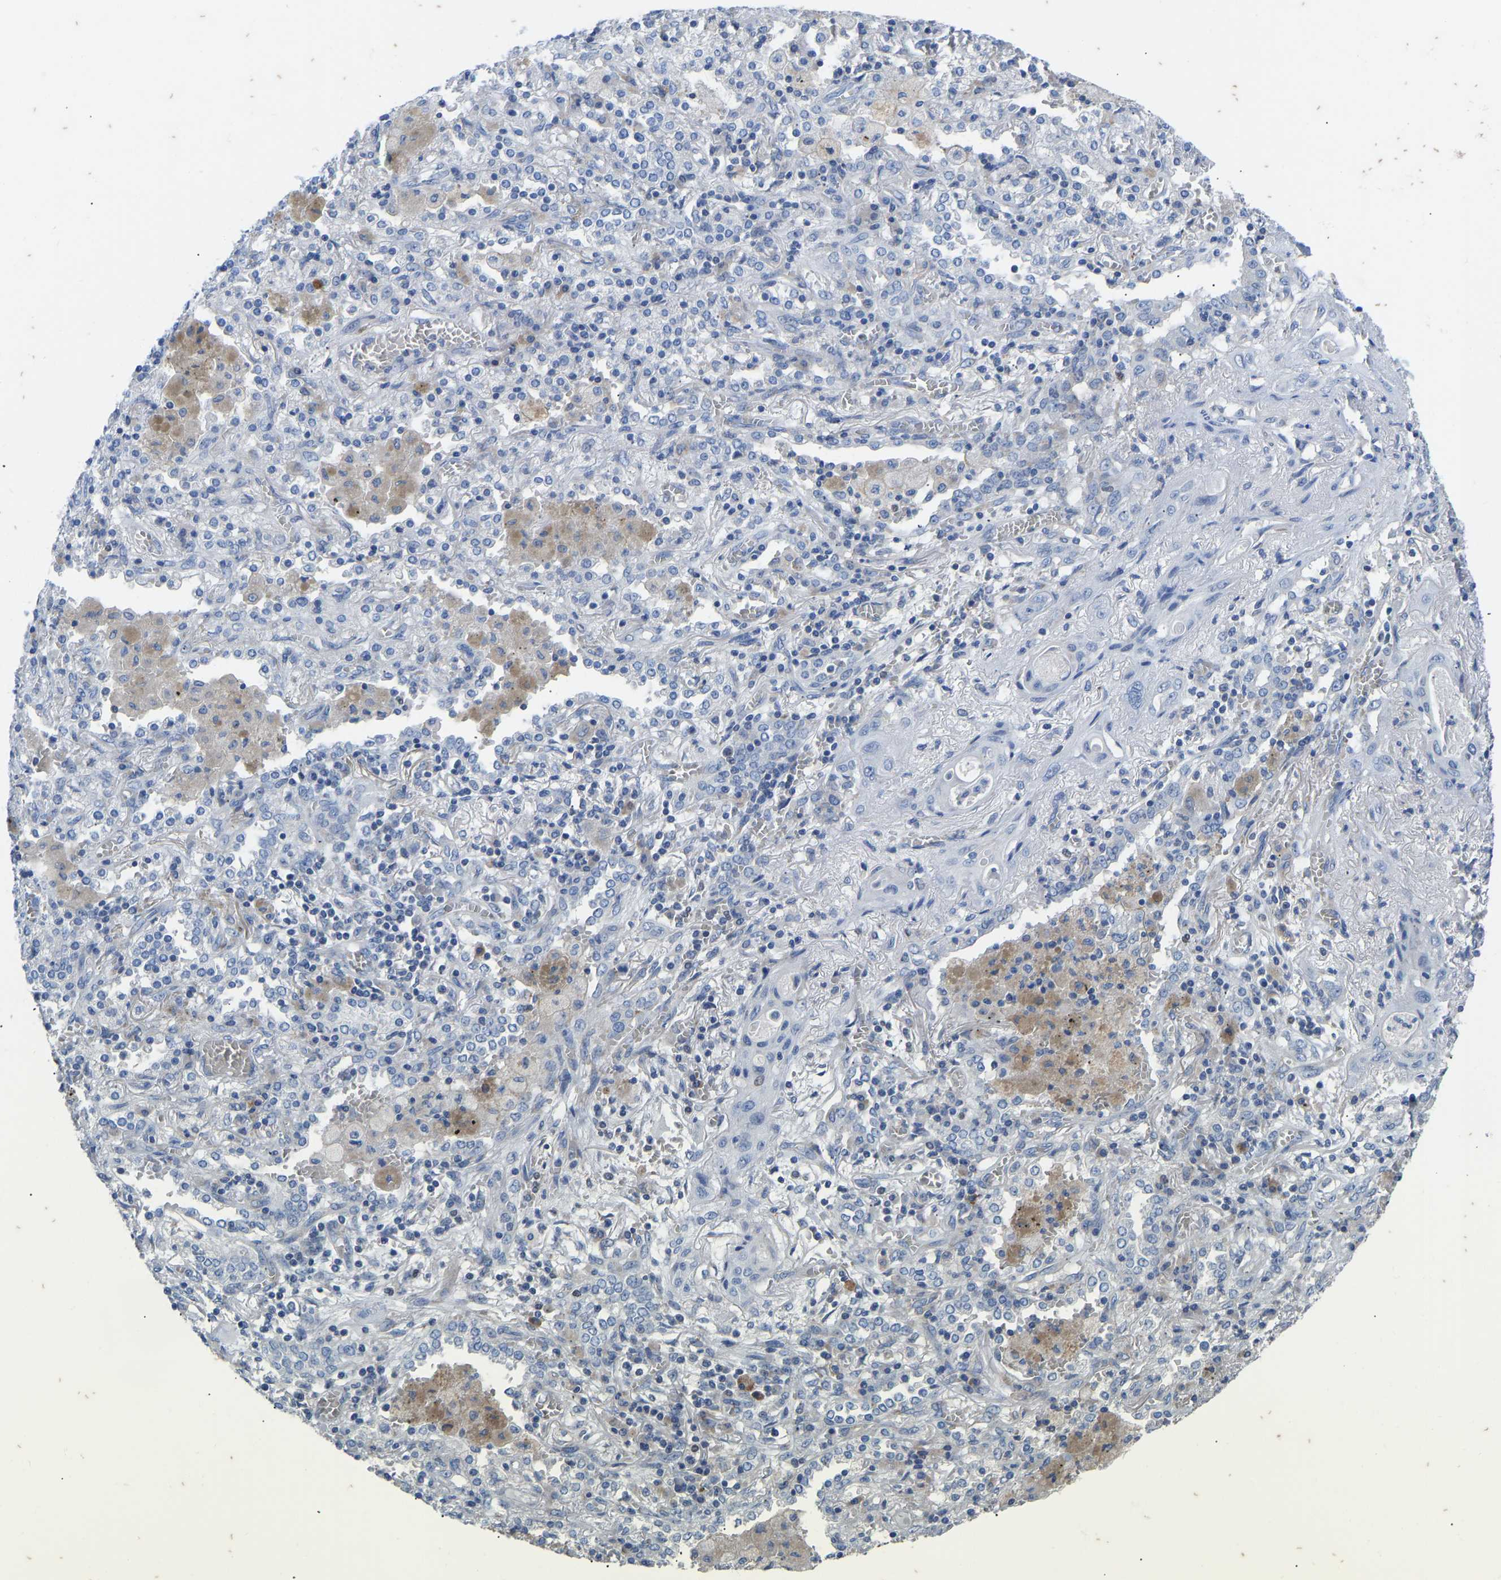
{"staining": {"intensity": "negative", "quantity": "none", "location": "none"}, "tissue": "lung cancer", "cell_type": "Tumor cells", "image_type": "cancer", "snomed": [{"axis": "morphology", "description": "Squamous cell carcinoma, NOS"}, {"axis": "topography", "description": "Lung"}], "caption": "IHC histopathology image of neoplastic tissue: human lung cancer (squamous cell carcinoma) stained with DAB demonstrates no significant protein expression in tumor cells.", "gene": "OLIG2", "patient": {"sex": "female", "age": 47}}